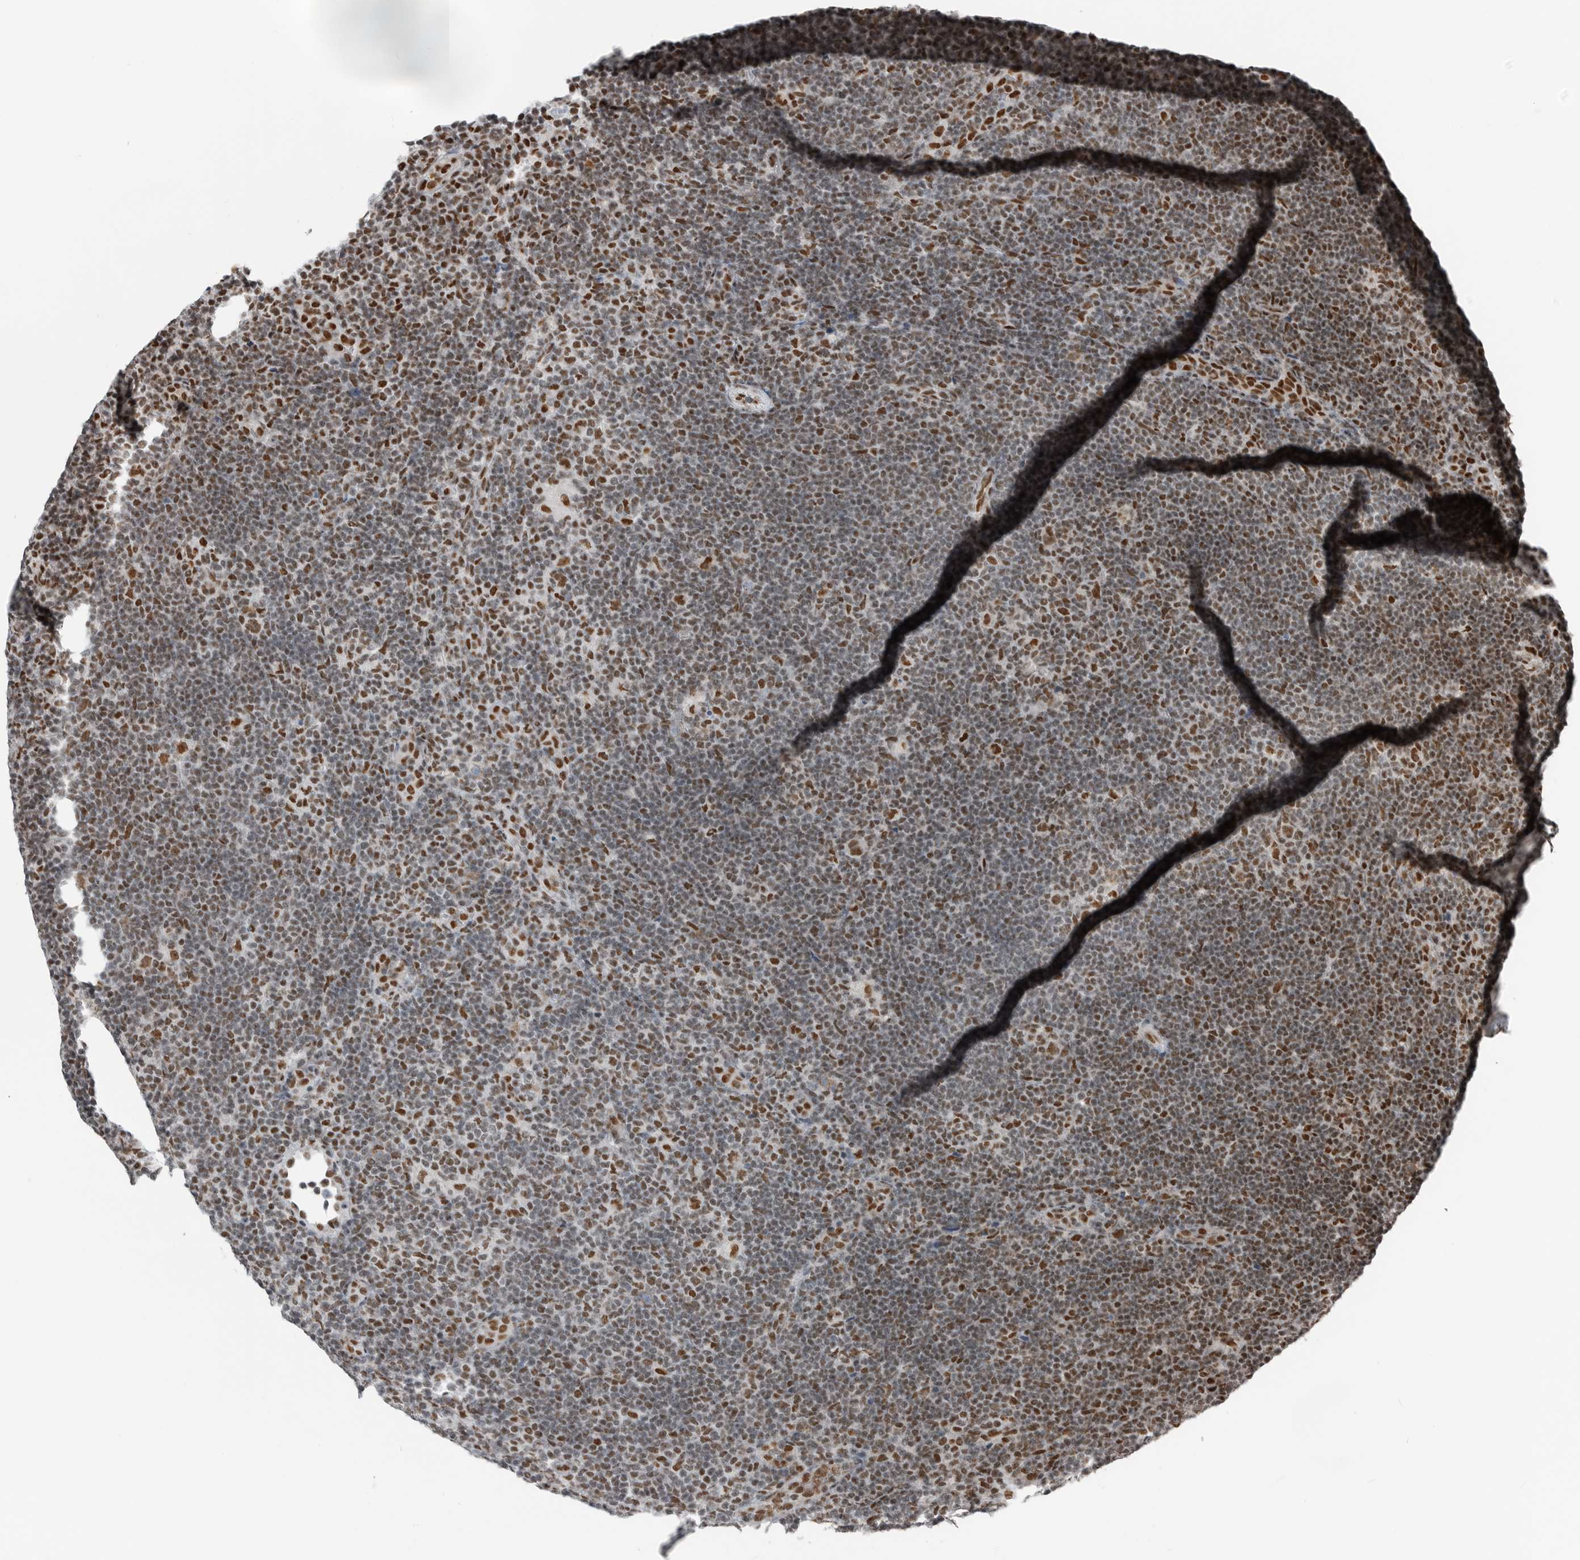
{"staining": {"intensity": "strong", "quantity": ">75%", "location": "nuclear"}, "tissue": "lymphoma", "cell_type": "Tumor cells", "image_type": "cancer", "snomed": [{"axis": "morphology", "description": "Hodgkin's disease, NOS"}, {"axis": "topography", "description": "Lymph node"}], "caption": "IHC staining of lymphoma, which shows high levels of strong nuclear staining in about >75% of tumor cells indicating strong nuclear protein expression. The staining was performed using DAB (brown) for protein detection and nuclei were counterstained in hematoxylin (blue).", "gene": "BLZF1", "patient": {"sex": "female", "age": 57}}